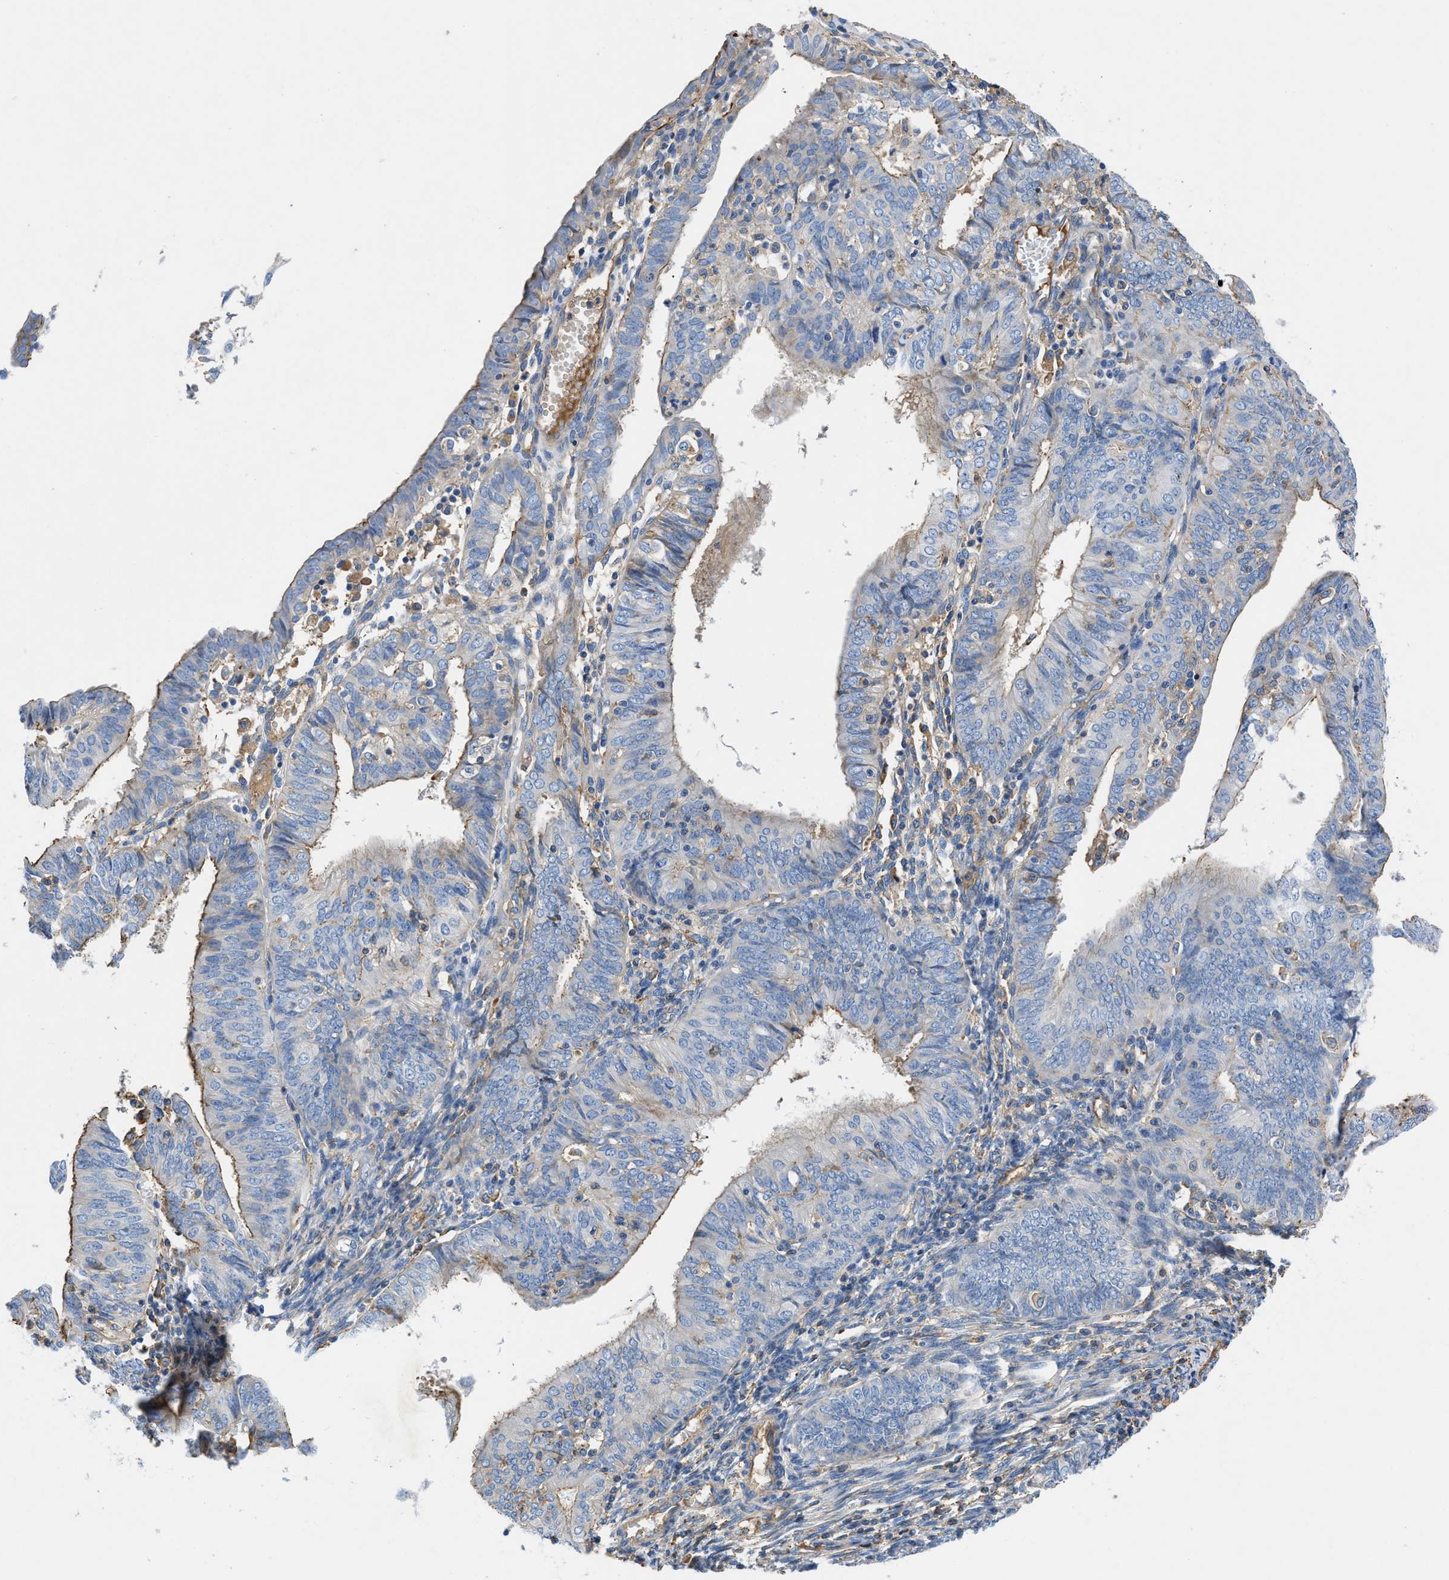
{"staining": {"intensity": "moderate", "quantity": "<25%", "location": "cytoplasmic/membranous"}, "tissue": "endometrial cancer", "cell_type": "Tumor cells", "image_type": "cancer", "snomed": [{"axis": "morphology", "description": "Adenocarcinoma, NOS"}, {"axis": "topography", "description": "Endometrium"}], "caption": "Approximately <25% of tumor cells in endometrial cancer (adenocarcinoma) display moderate cytoplasmic/membranous protein positivity as visualized by brown immunohistochemical staining.", "gene": "ATP6V0D1", "patient": {"sex": "female", "age": 58}}